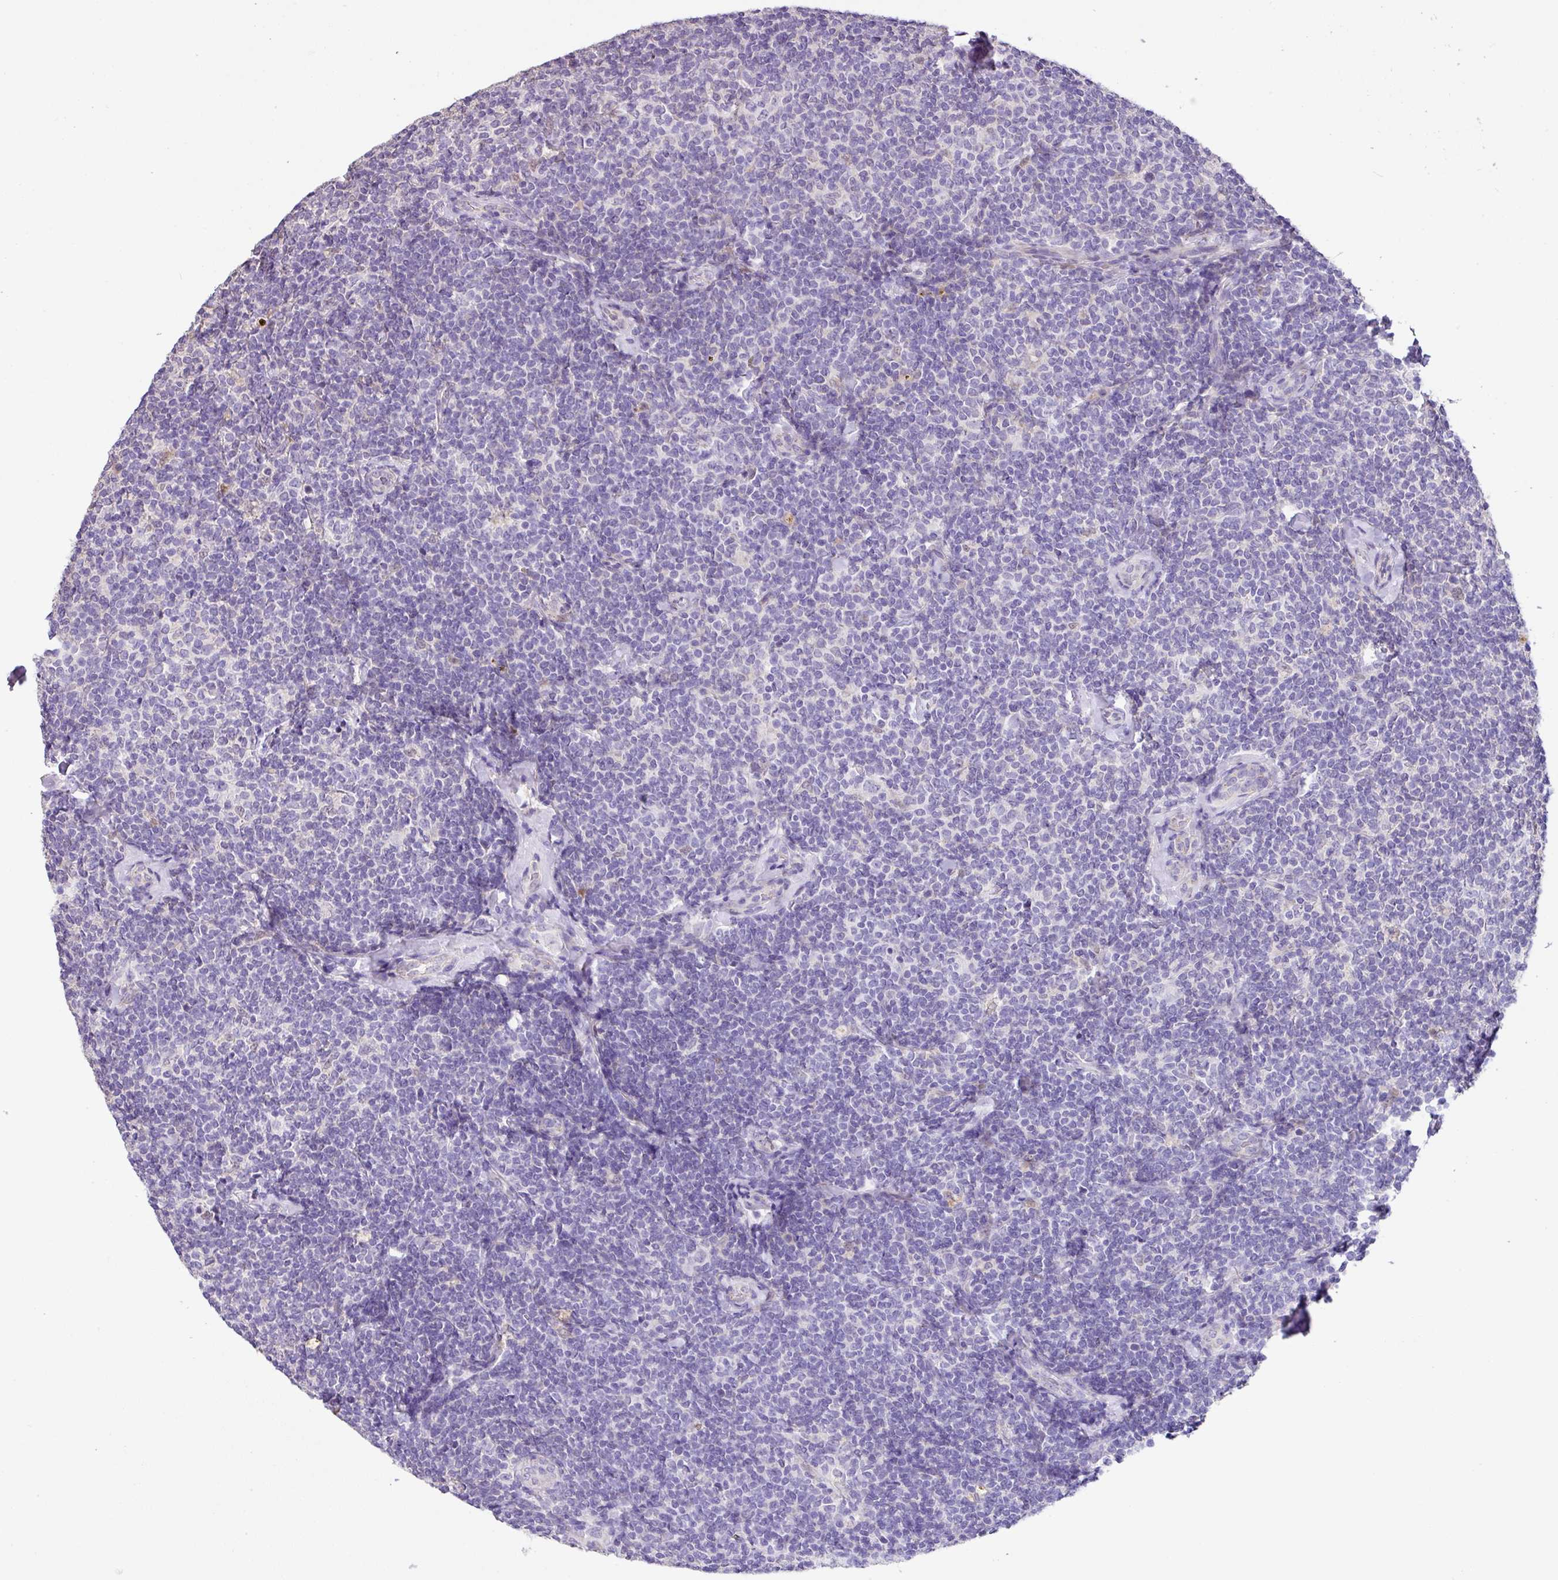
{"staining": {"intensity": "negative", "quantity": "none", "location": "none"}, "tissue": "lymphoma", "cell_type": "Tumor cells", "image_type": "cancer", "snomed": [{"axis": "morphology", "description": "Malignant lymphoma, non-Hodgkin's type, Low grade"}, {"axis": "topography", "description": "Lymph node"}], "caption": "IHC micrograph of human malignant lymphoma, non-Hodgkin's type (low-grade) stained for a protein (brown), which exhibits no staining in tumor cells.", "gene": "ZG16", "patient": {"sex": "female", "age": 56}}